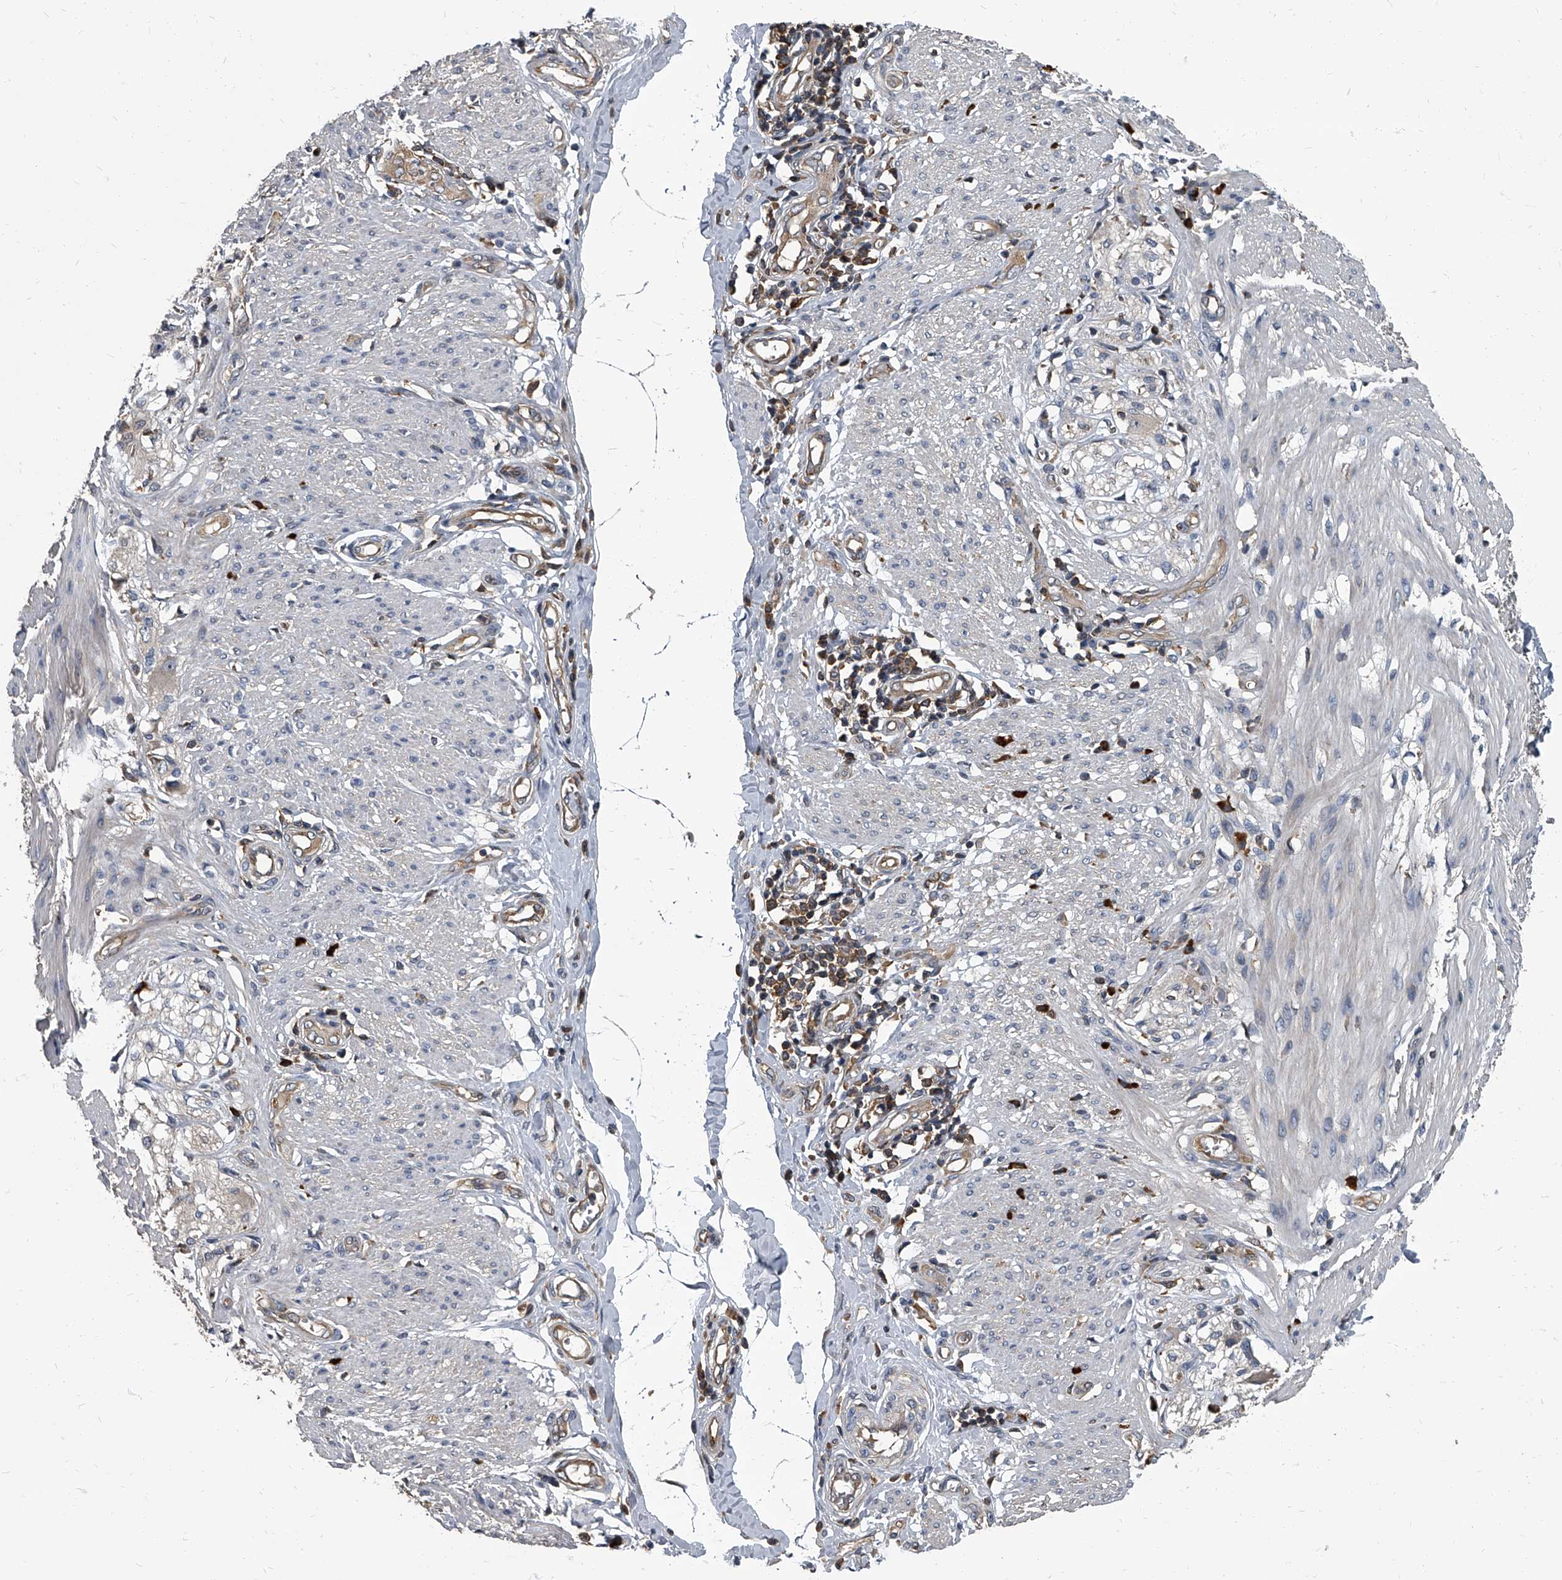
{"staining": {"intensity": "negative", "quantity": "none", "location": "none"}, "tissue": "smooth muscle", "cell_type": "Smooth muscle cells", "image_type": "normal", "snomed": [{"axis": "morphology", "description": "Normal tissue, NOS"}, {"axis": "morphology", "description": "Adenocarcinoma, NOS"}, {"axis": "topography", "description": "Colon"}, {"axis": "topography", "description": "Peripheral nerve tissue"}], "caption": "Smooth muscle cells show no significant protein staining in unremarkable smooth muscle. (DAB (3,3'-diaminobenzidine) immunohistochemistry, high magnification).", "gene": "CDV3", "patient": {"sex": "male", "age": 14}}